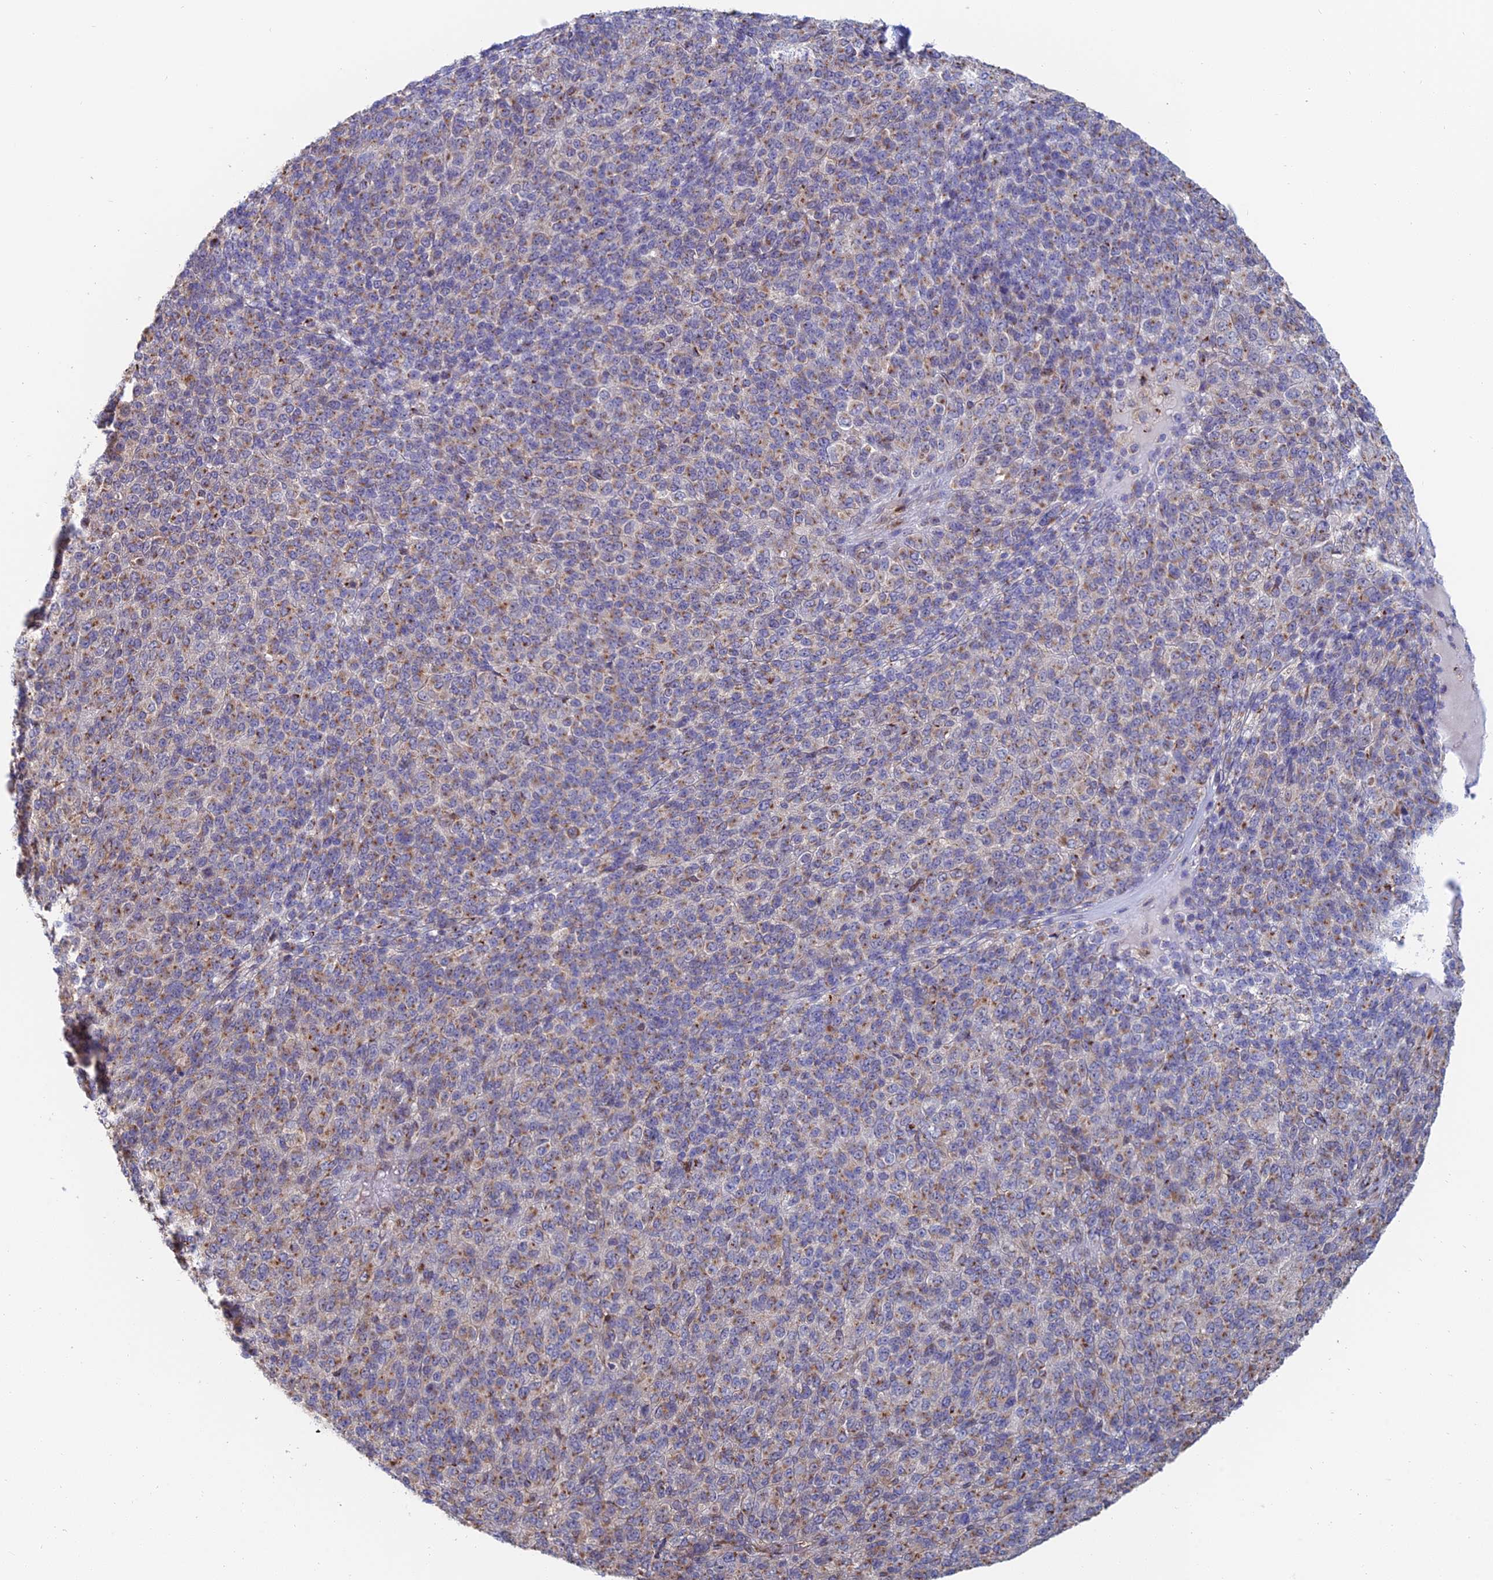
{"staining": {"intensity": "moderate", "quantity": "25%-75%", "location": "cytoplasmic/membranous"}, "tissue": "melanoma", "cell_type": "Tumor cells", "image_type": "cancer", "snomed": [{"axis": "morphology", "description": "Malignant melanoma, Metastatic site"}, {"axis": "topography", "description": "Brain"}], "caption": "High-power microscopy captured an immunohistochemistry image of melanoma, revealing moderate cytoplasmic/membranous staining in approximately 25%-75% of tumor cells. Immunohistochemistry stains the protein in brown and the nuclei are stained blue.", "gene": "HS2ST1", "patient": {"sex": "female", "age": 56}}